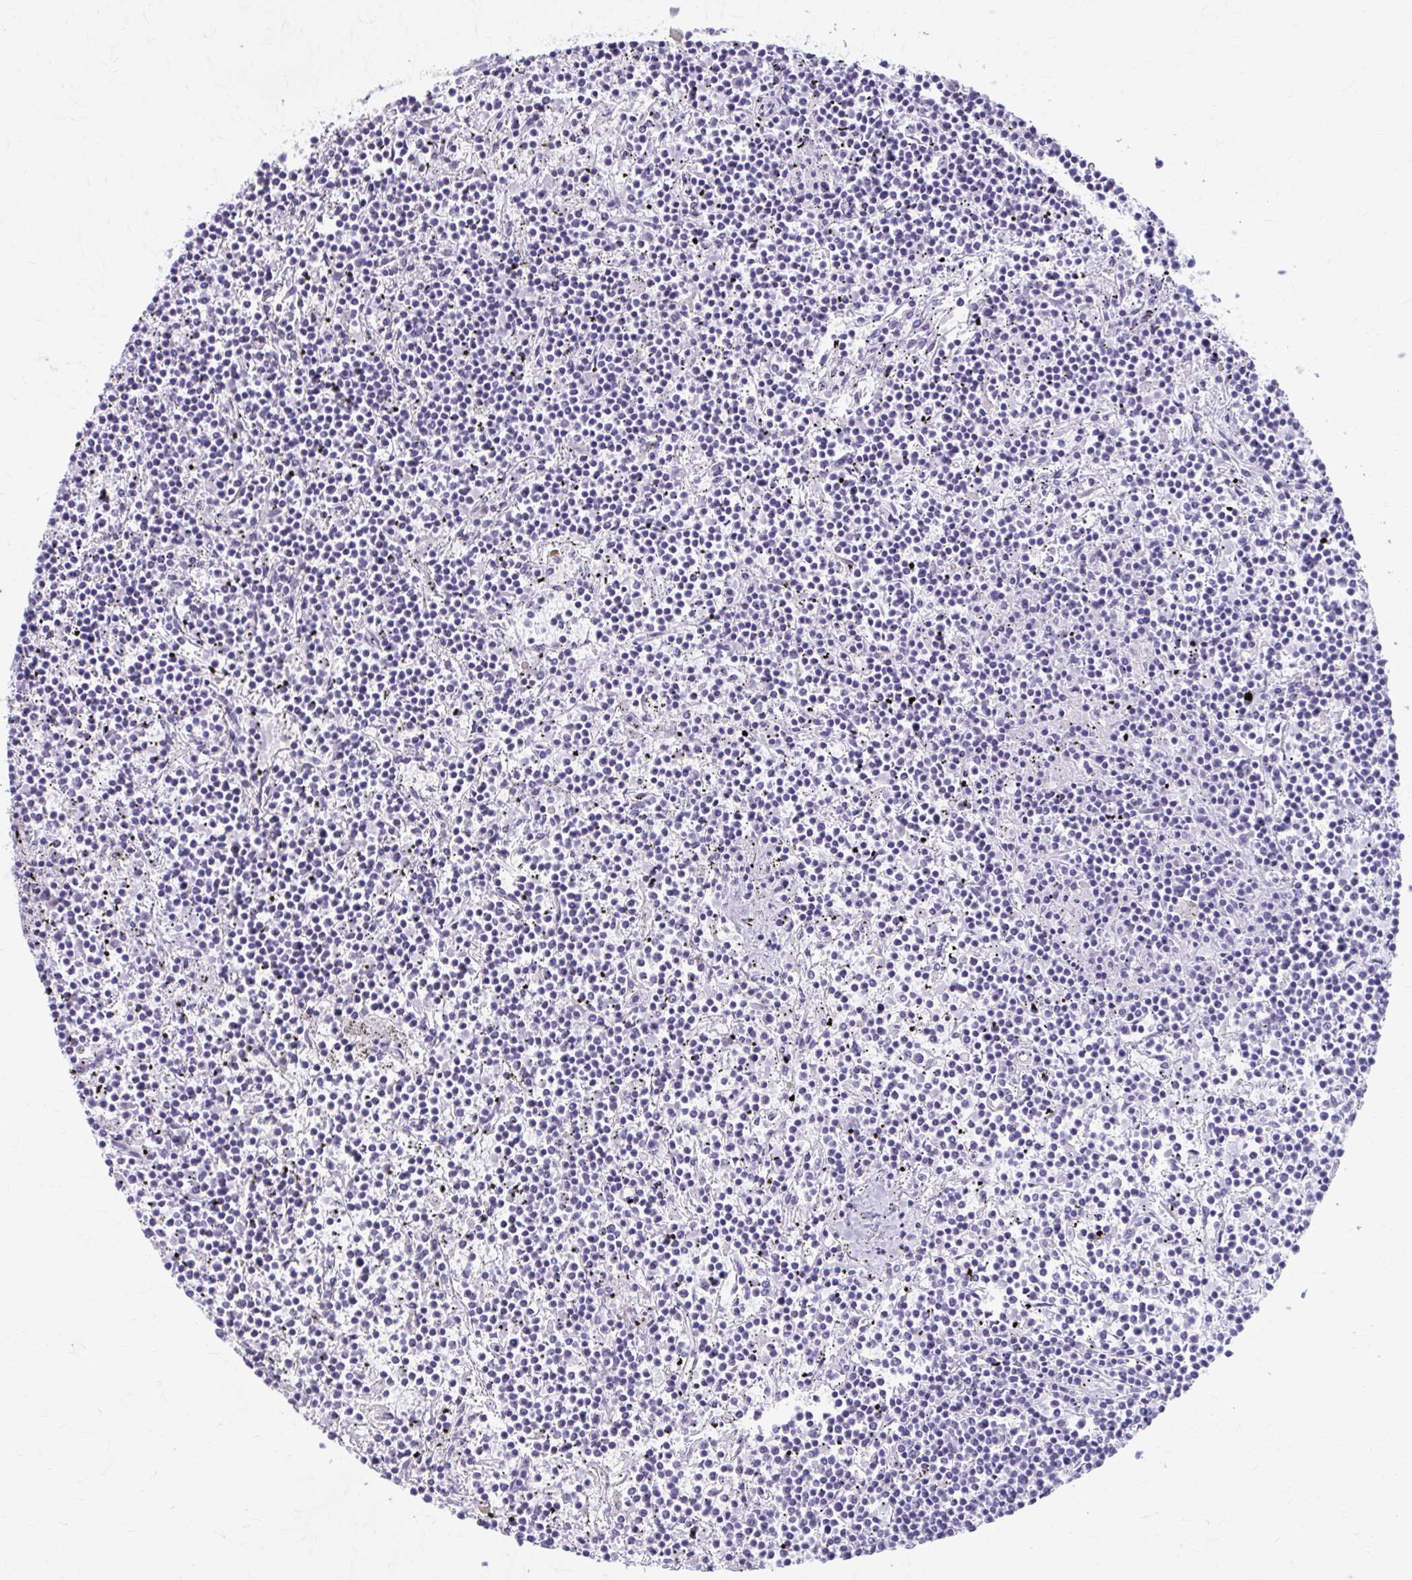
{"staining": {"intensity": "negative", "quantity": "none", "location": "none"}, "tissue": "lymphoma", "cell_type": "Tumor cells", "image_type": "cancer", "snomed": [{"axis": "morphology", "description": "Malignant lymphoma, non-Hodgkin's type, Low grade"}, {"axis": "topography", "description": "Spleen"}], "caption": "Tumor cells show no significant protein positivity in low-grade malignant lymphoma, non-Hodgkin's type. The staining is performed using DAB brown chromogen with nuclei counter-stained in using hematoxylin.", "gene": "KCNE2", "patient": {"sex": "female", "age": 19}}